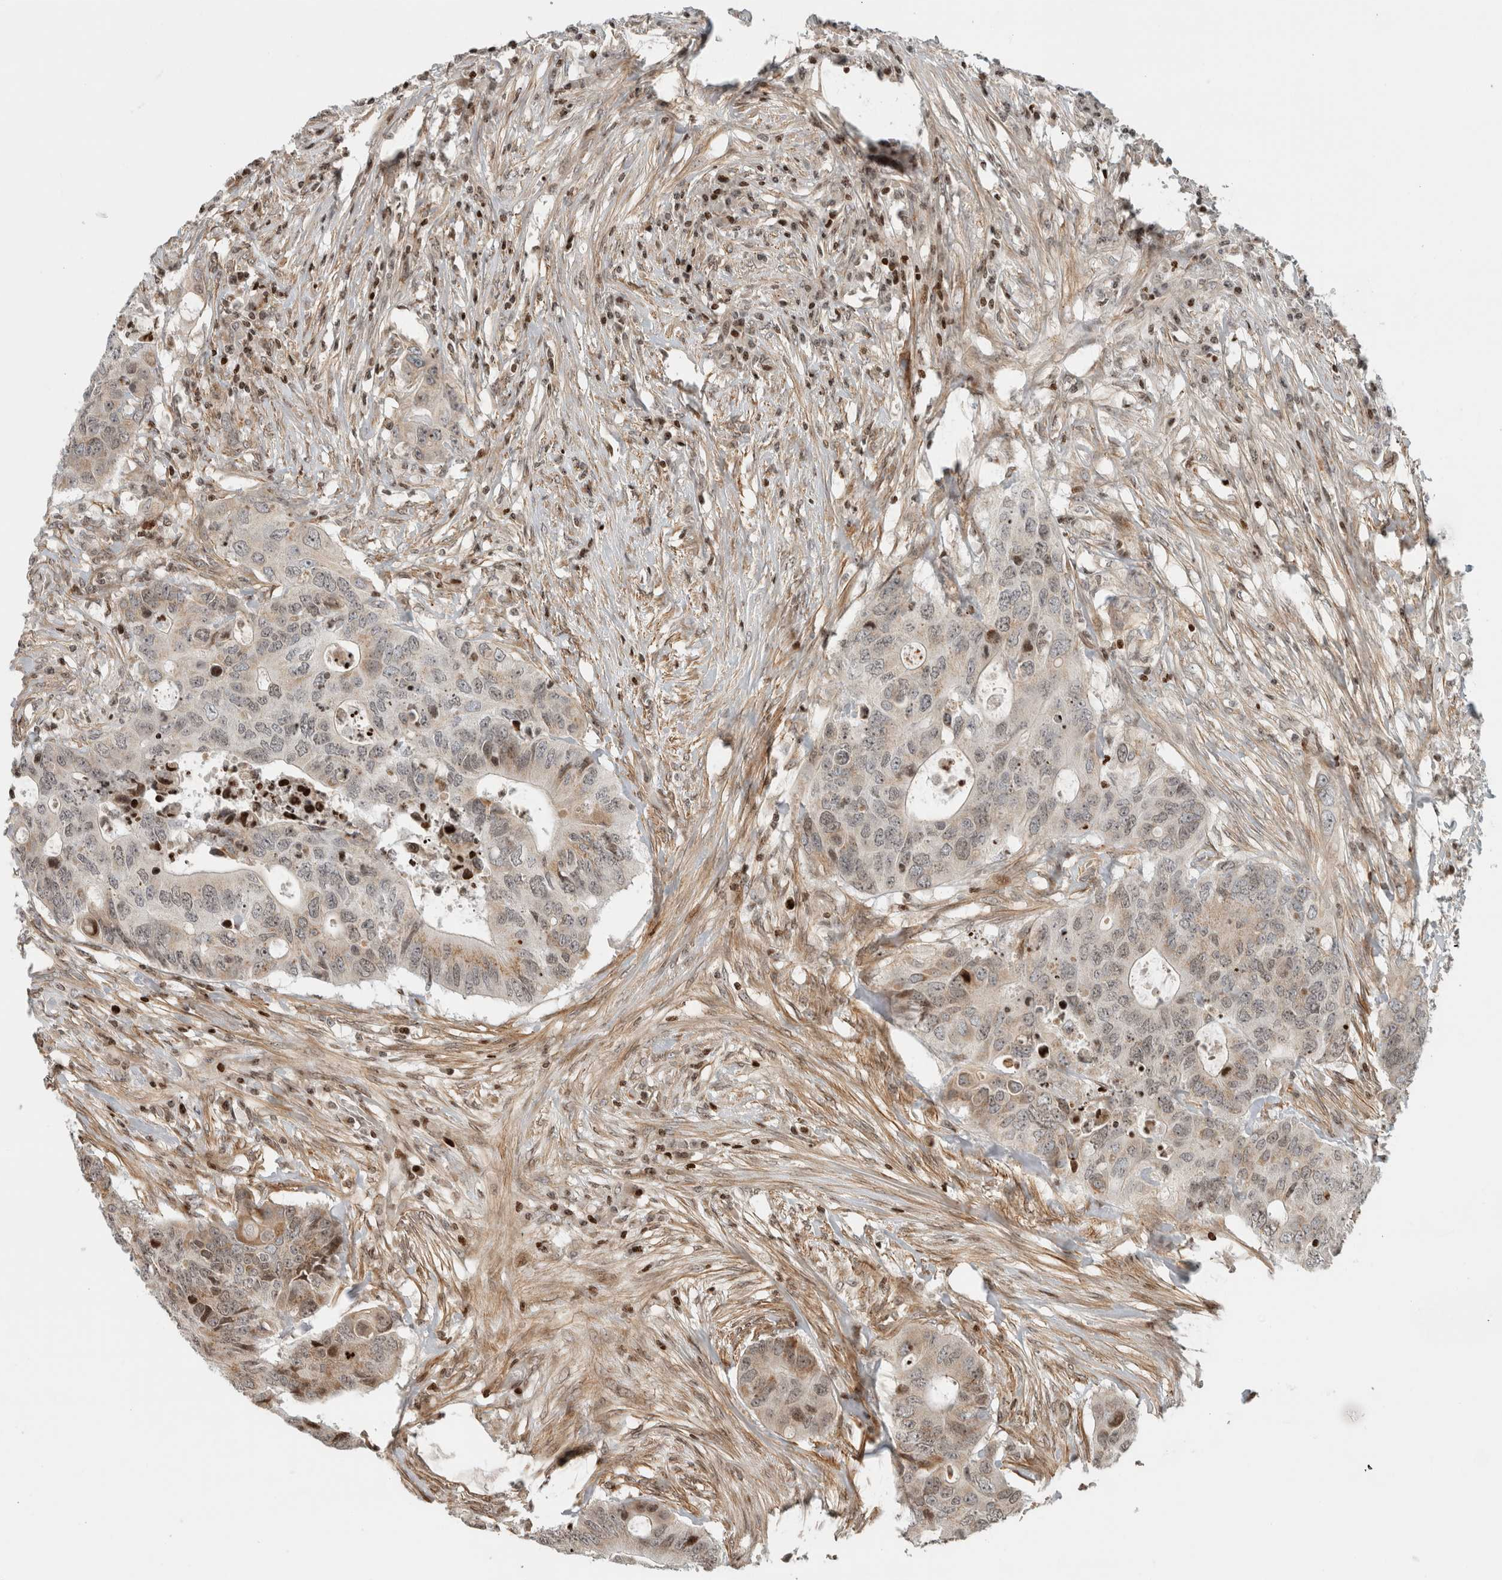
{"staining": {"intensity": "weak", "quantity": "<25%", "location": "cytoplasmic/membranous"}, "tissue": "colorectal cancer", "cell_type": "Tumor cells", "image_type": "cancer", "snomed": [{"axis": "morphology", "description": "Adenocarcinoma, NOS"}, {"axis": "topography", "description": "Colon"}], "caption": "Immunohistochemistry (IHC) photomicrograph of neoplastic tissue: human adenocarcinoma (colorectal) stained with DAB shows no significant protein expression in tumor cells.", "gene": "GINS4", "patient": {"sex": "male", "age": 71}}